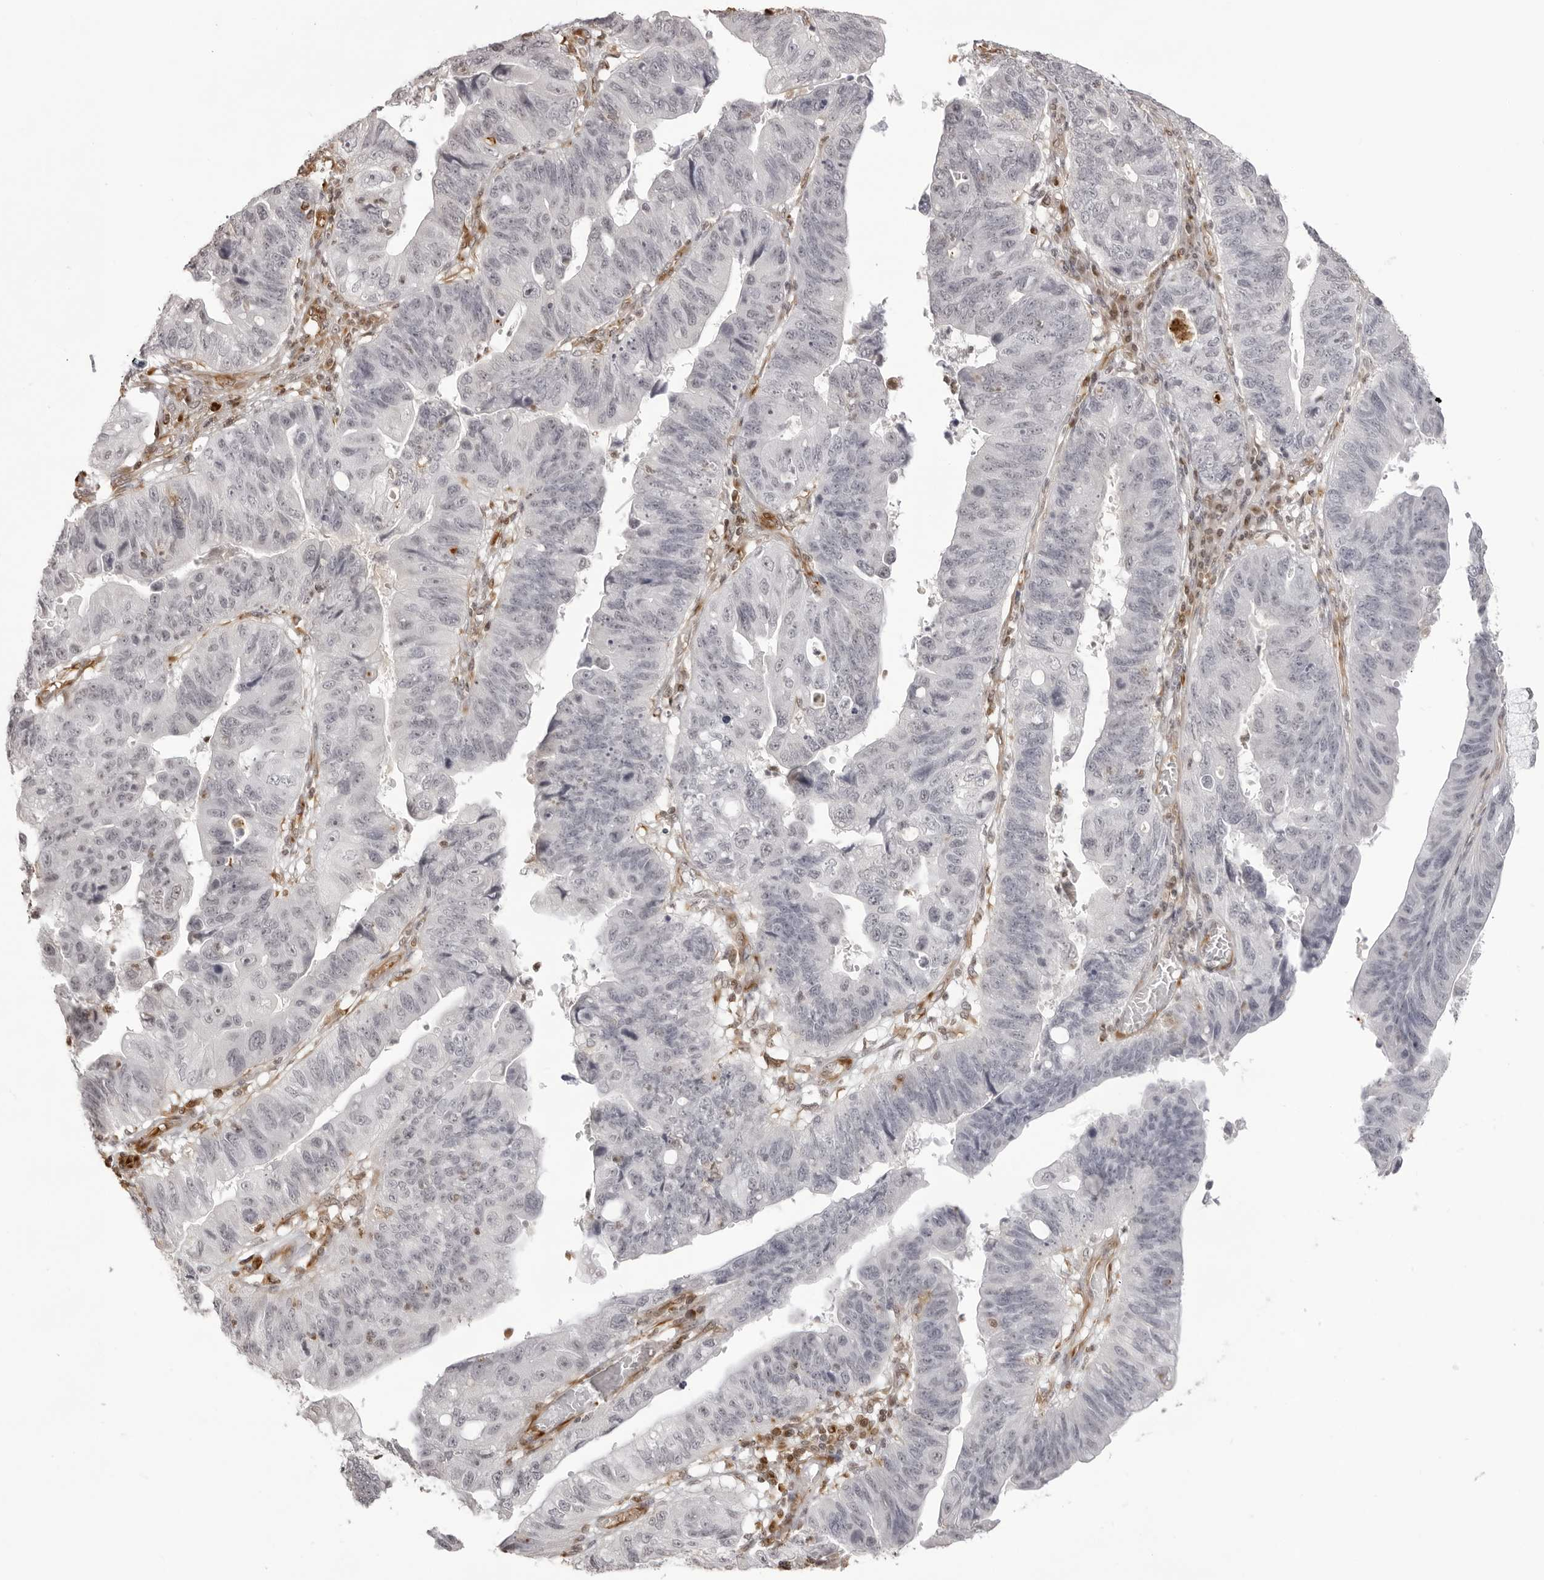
{"staining": {"intensity": "negative", "quantity": "none", "location": "none"}, "tissue": "stomach cancer", "cell_type": "Tumor cells", "image_type": "cancer", "snomed": [{"axis": "morphology", "description": "Adenocarcinoma, NOS"}, {"axis": "topography", "description": "Stomach"}], "caption": "Immunohistochemical staining of stomach cancer (adenocarcinoma) demonstrates no significant staining in tumor cells. (DAB immunohistochemistry (IHC), high magnification).", "gene": "DYNLT5", "patient": {"sex": "male", "age": 59}}